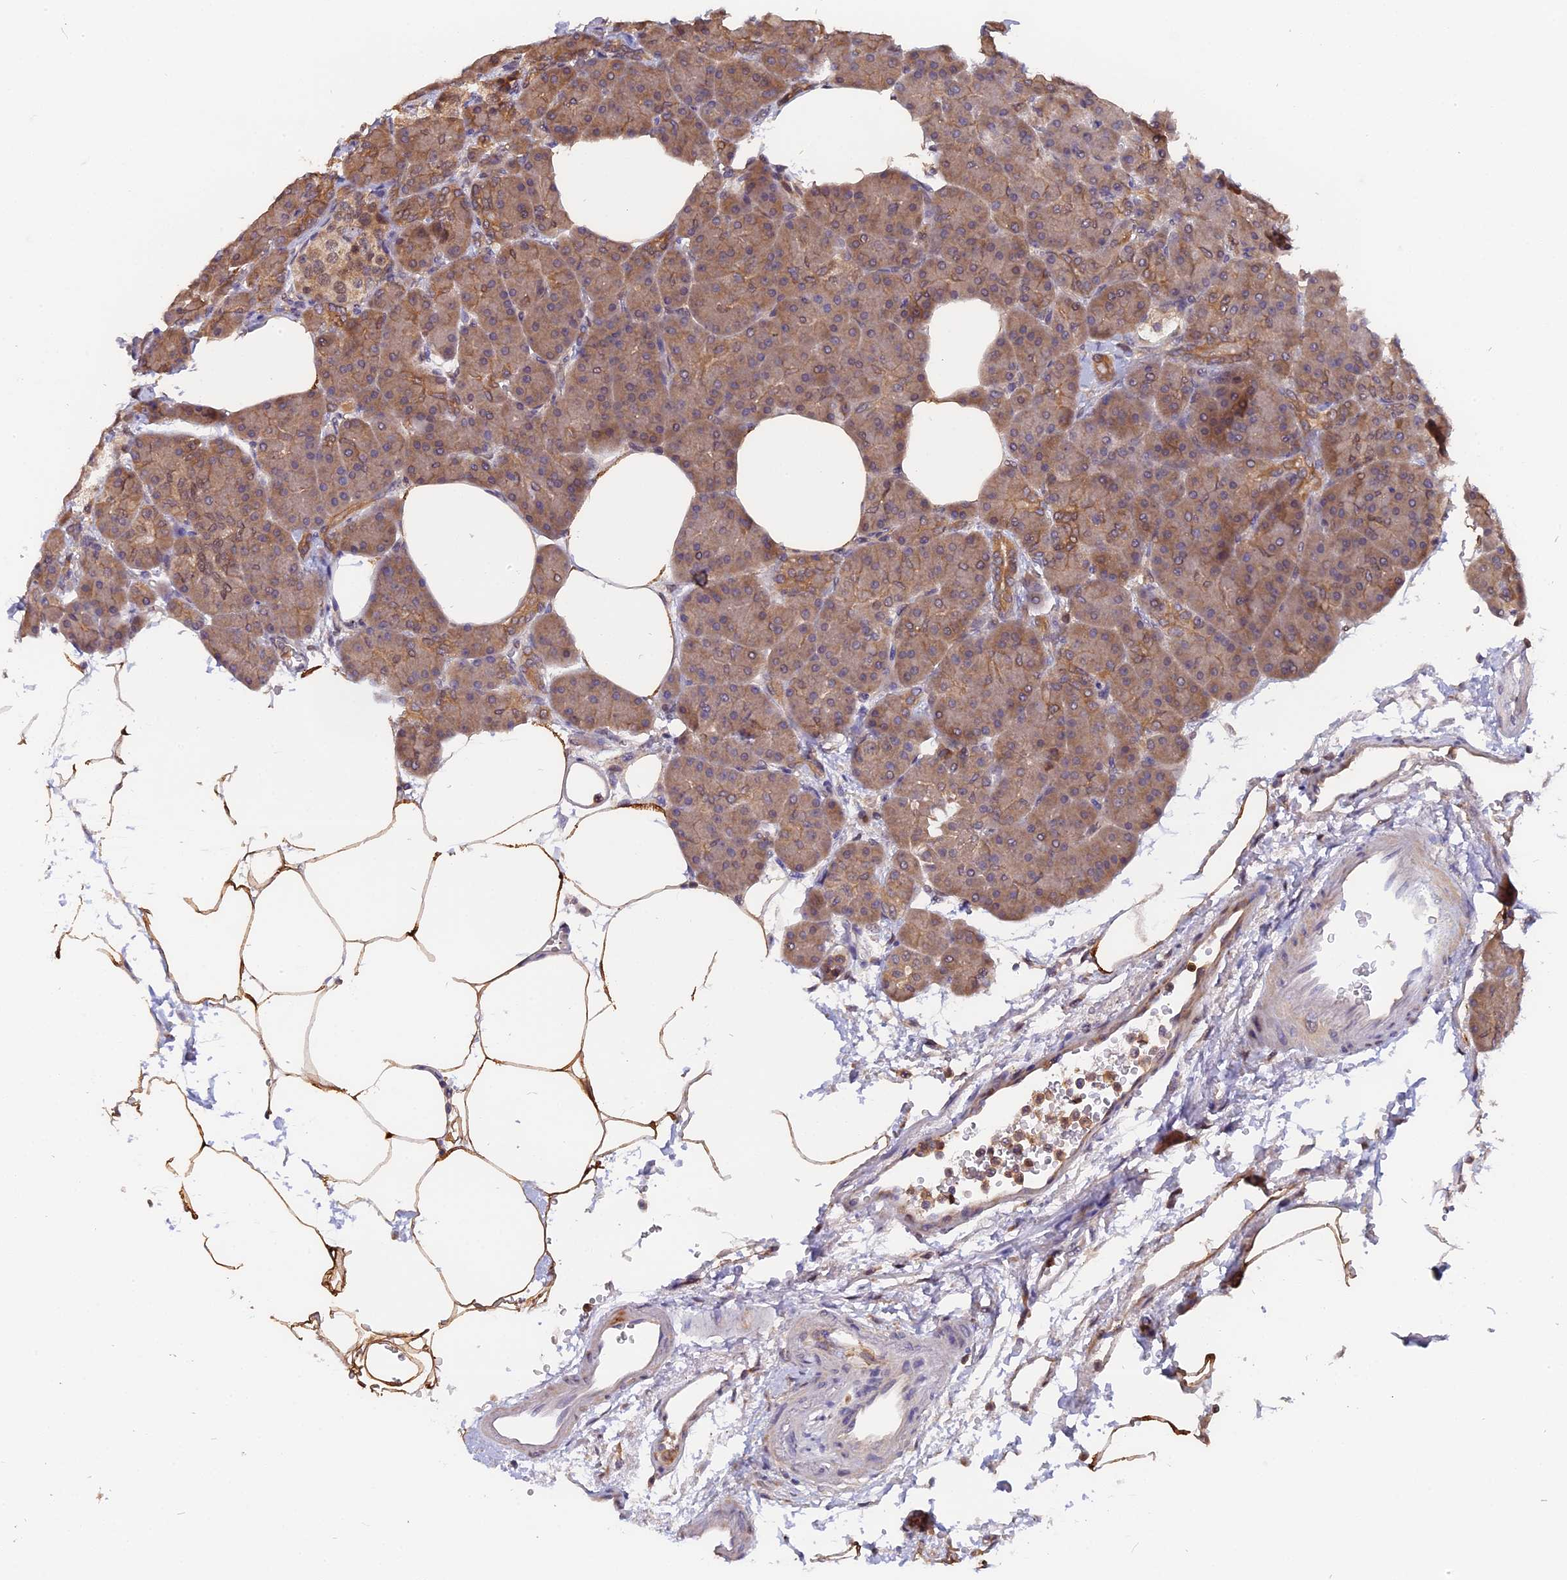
{"staining": {"intensity": "moderate", "quantity": ">75%", "location": "cytoplasmic/membranous"}, "tissue": "pancreas", "cell_type": "Exocrine glandular cells", "image_type": "normal", "snomed": [{"axis": "morphology", "description": "Normal tissue, NOS"}, {"axis": "topography", "description": "Pancreas"}], "caption": "Exocrine glandular cells display moderate cytoplasmic/membranous expression in about >75% of cells in normal pancreas.", "gene": "FAM118B", "patient": {"sex": "female", "age": 70}}